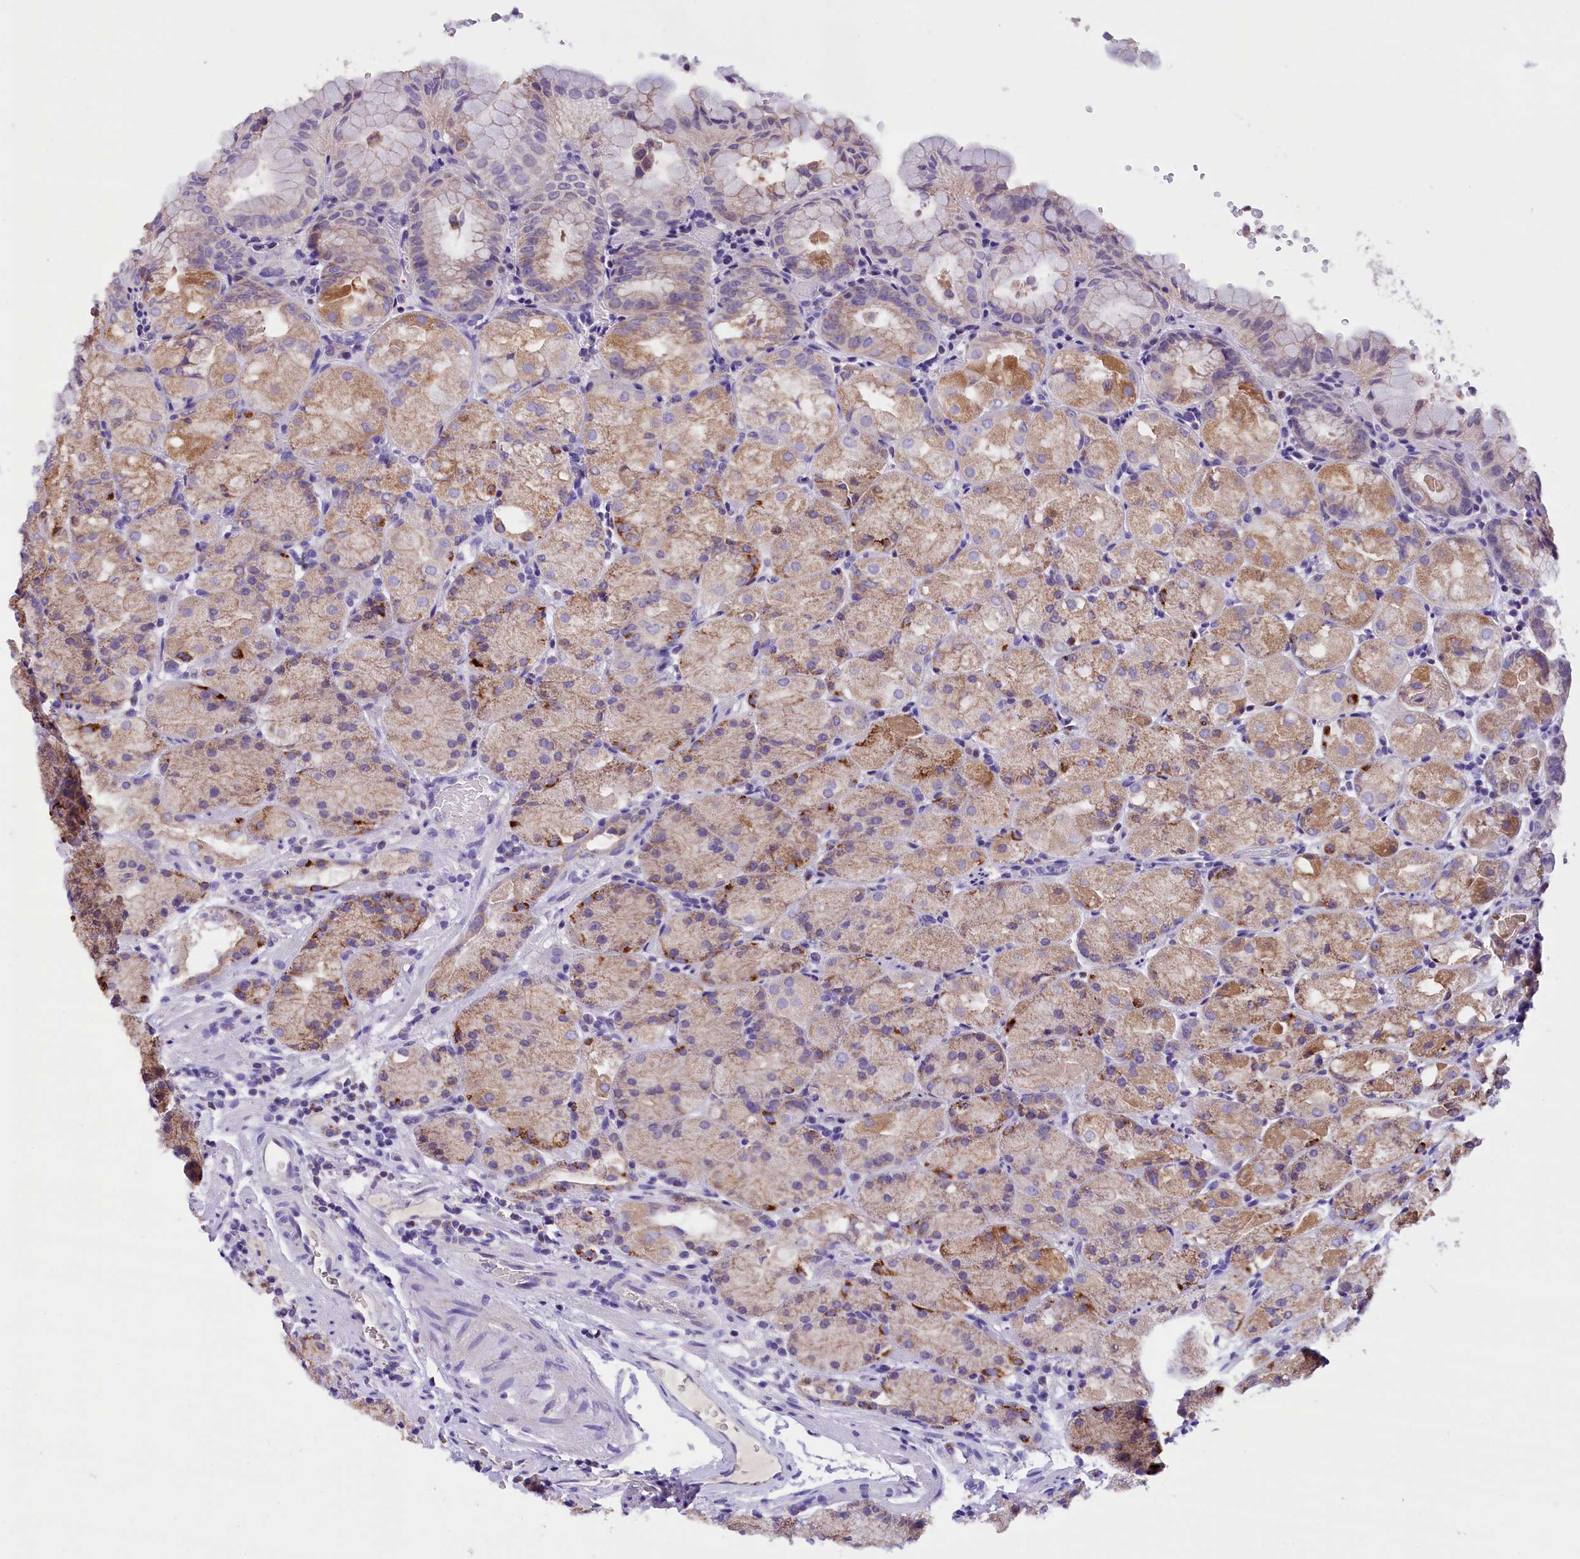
{"staining": {"intensity": "moderate", "quantity": ">75%", "location": "cytoplasmic/membranous"}, "tissue": "stomach", "cell_type": "Glandular cells", "image_type": "normal", "snomed": [{"axis": "morphology", "description": "Normal tissue, NOS"}, {"axis": "topography", "description": "Stomach, upper"}, {"axis": "topography", "description": "Stomach, lower"}], "caption": "Approximately >75% of glandular cells in benign human stomach exhibit moderate cytoplasmic/membranous protein staining as visualized by brown immunohistochemical staining.", "gene": "ABAT", "patient": {"sex": "male", "age": 62}}